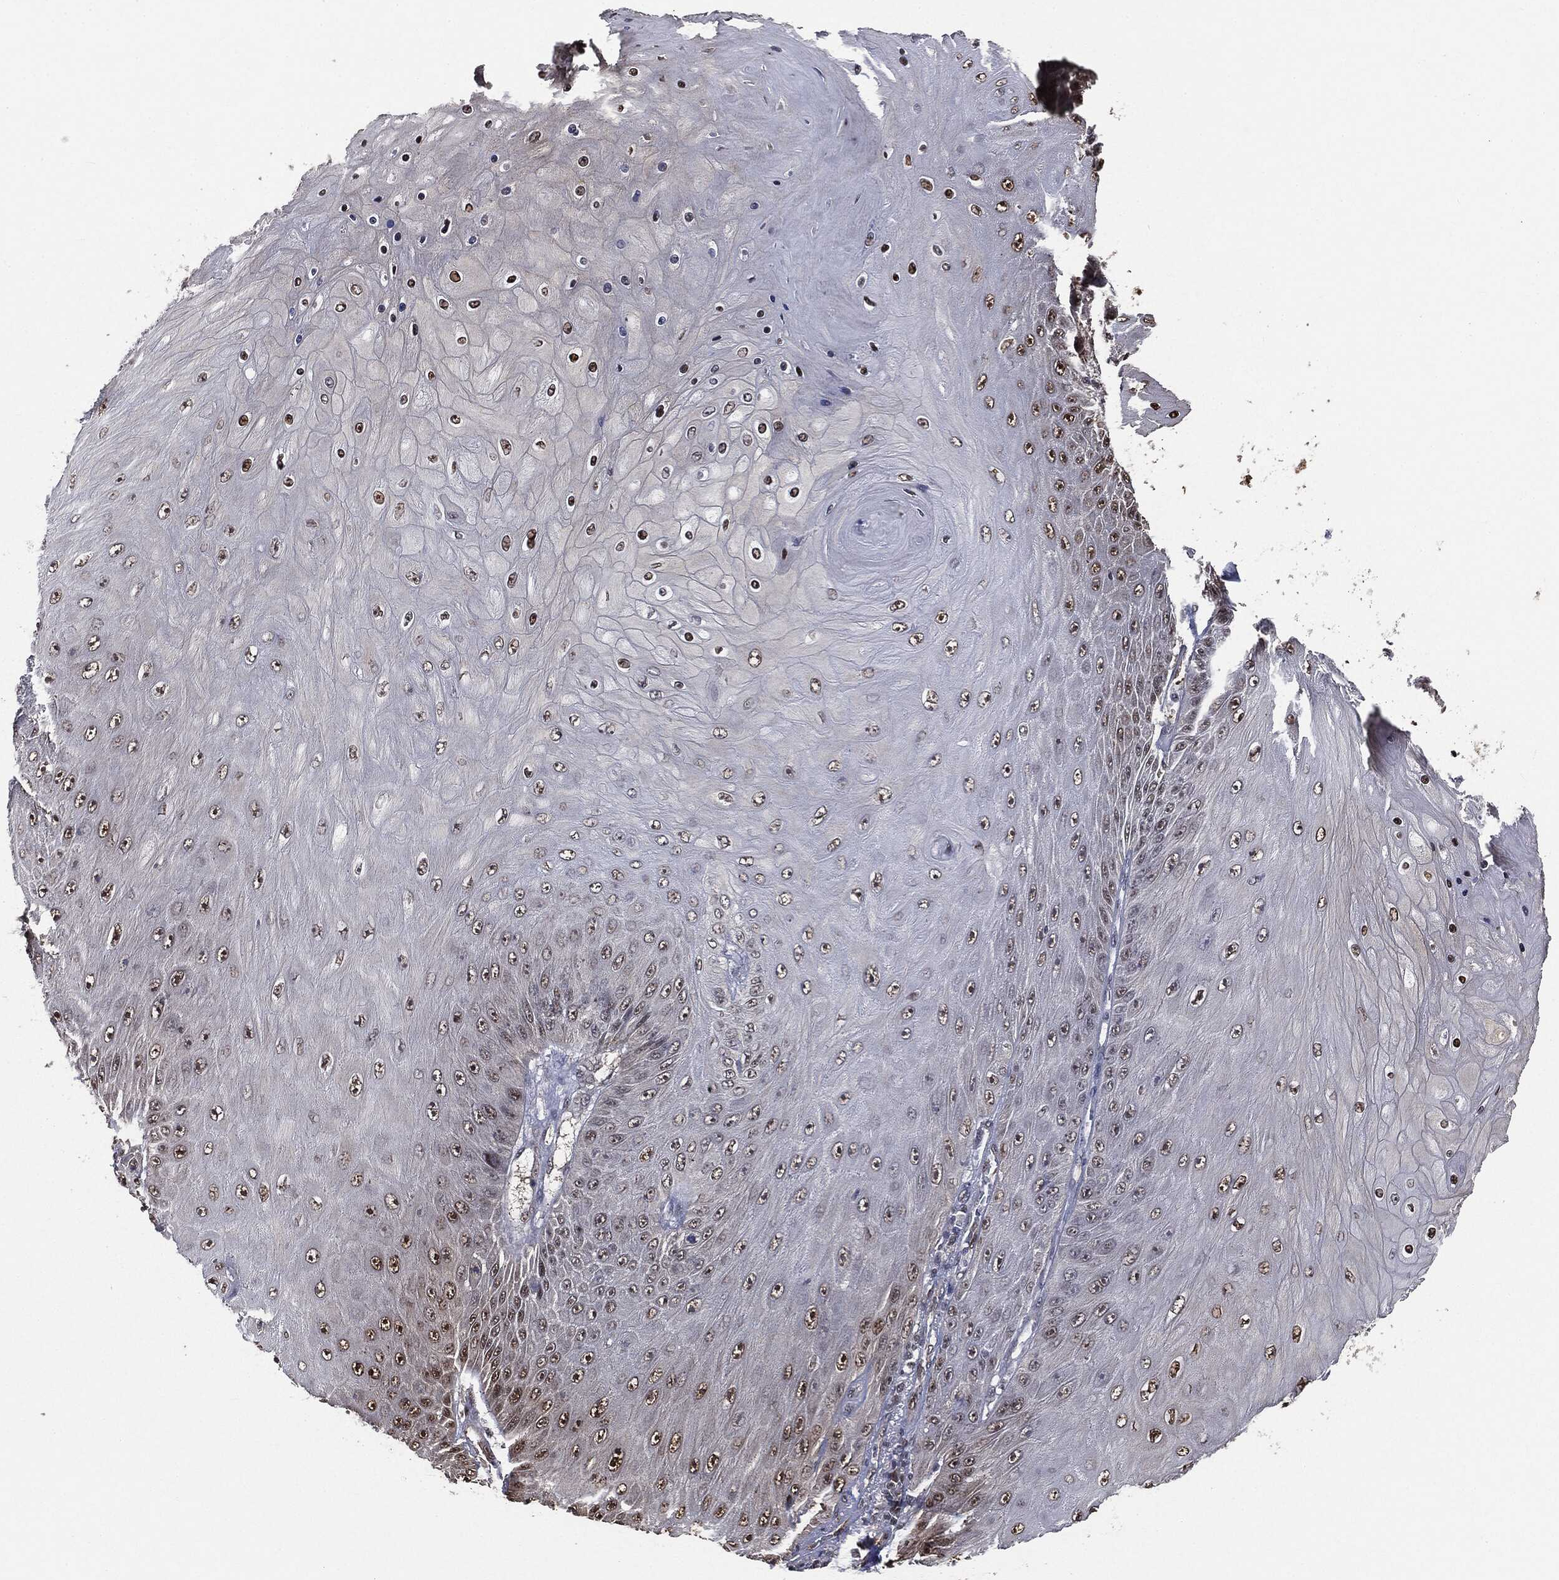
{"staining": {"intensity": "strong", "quantity": "<25%", "location": "nuclear"}, "tissue": "skin cancer", "cell_type": "Tumor cells", "image_type": "cancer", "snomed": [{"axis": "morphology", "description": "Squamous cell carcinoma, NOS"}, {"axis": "topography", "description": "Skin"}], "caption": "IHC staining of squamous cell carcinoma (skin), which shows medium levels of strong nuclear staining in about <25% of tumor cells indicating strong nuclear protein staining. The staining was performed using DAB (brown) for protein detection and nuclei were counterstained in hematoxylin (blue).", "gene": "SHLD2", "patient": {"sex": "male", "age": 62}}